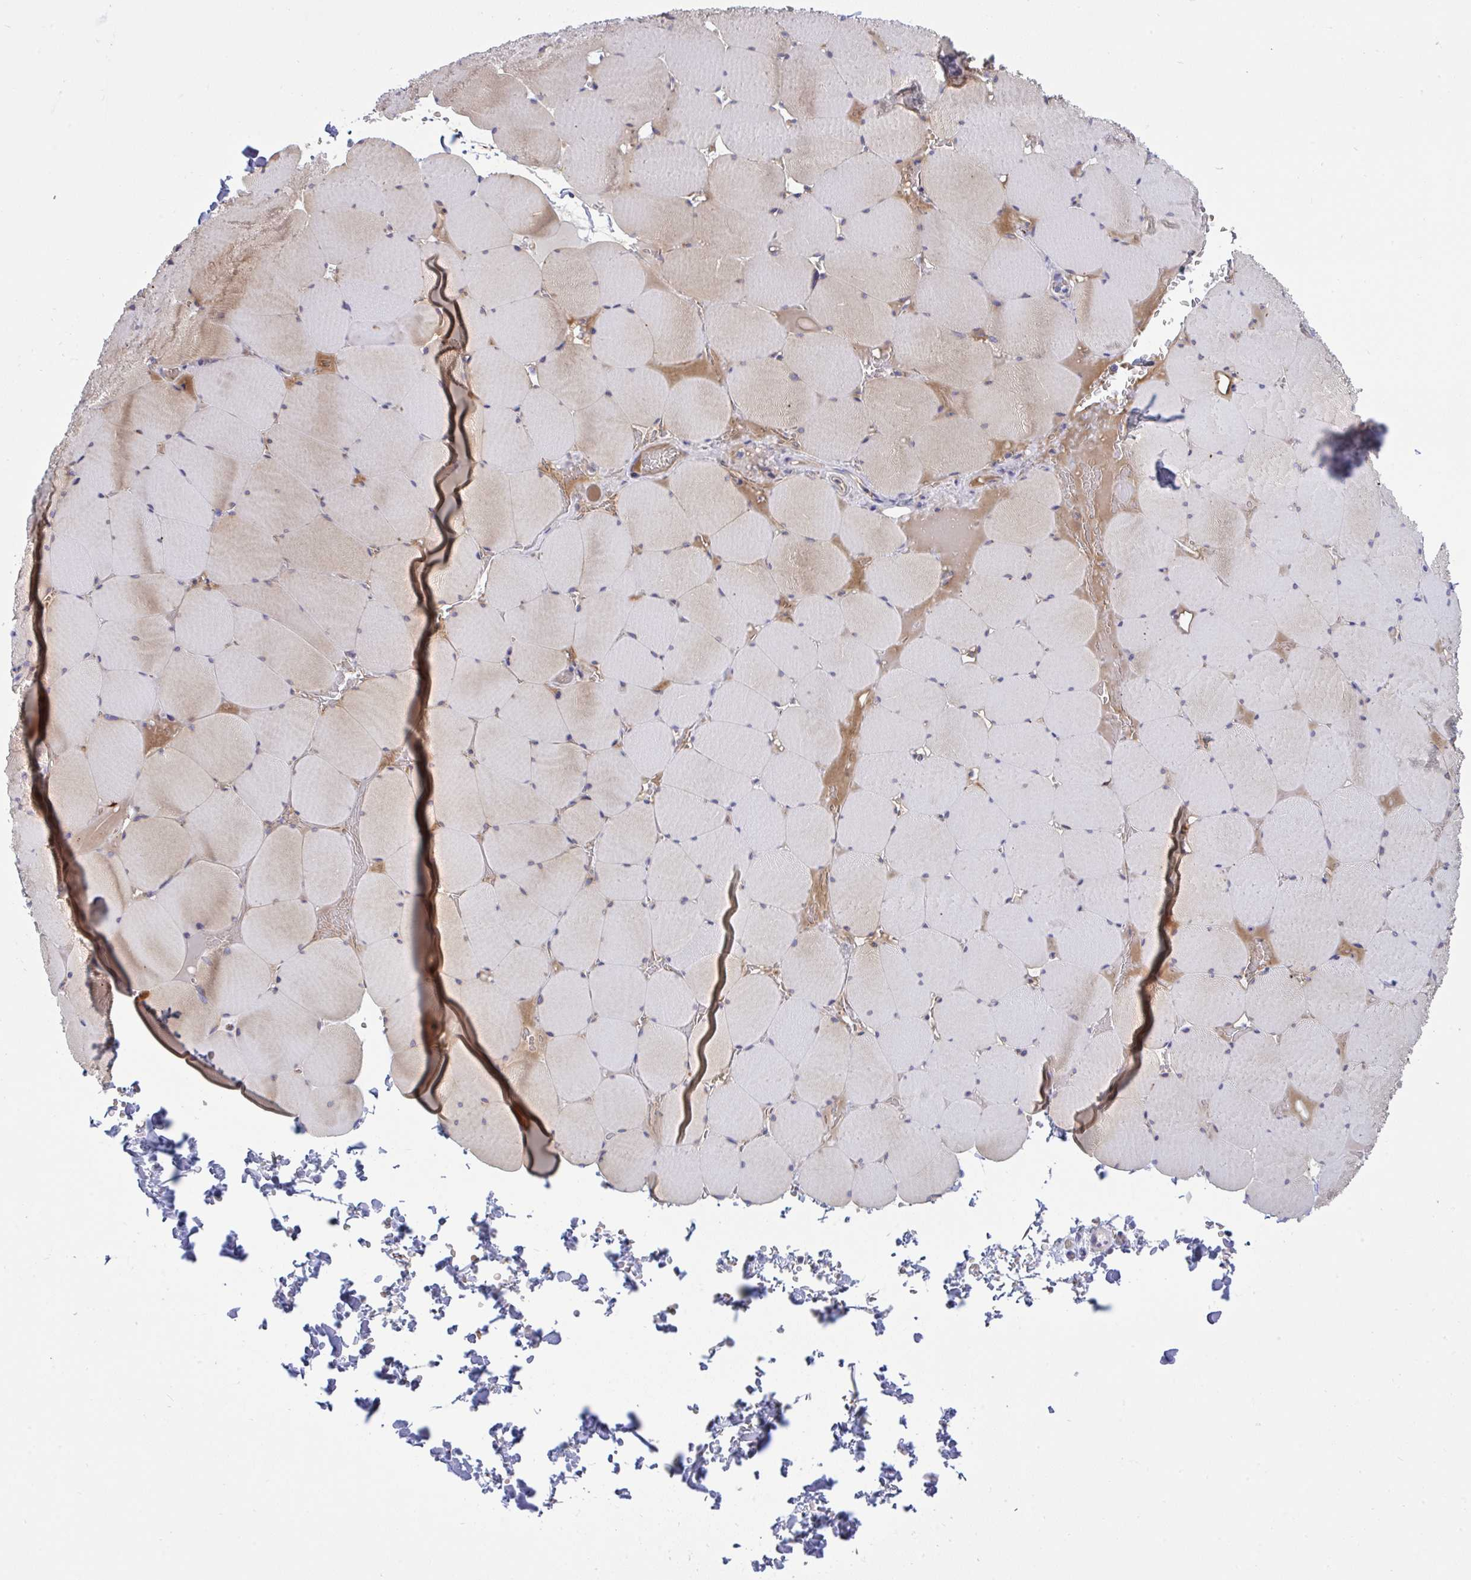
{"staining": {"intensity": "weak", "quantity": "<25%", "location": "cytoplasmic/membranous"}, "tissue": "skeletal muscle", "cell_type": "Myocytes", "image_type": "normal", "snomed": [{"axis": "morphology", "description": "Normal tissue, NOS"}, {"axis": "topography", "description": "Skeletal muscle"}, {"axis": "topography", "description": "Head-Neck"}], "caption": "Immunohistochemistry photomicrograph of unremarkable human skeletal muscle stained for a protein (brown), which demonstrates no expression in myocytes.", "gene": "NTN1", "patient": {"sex": "male", "age": 66}}